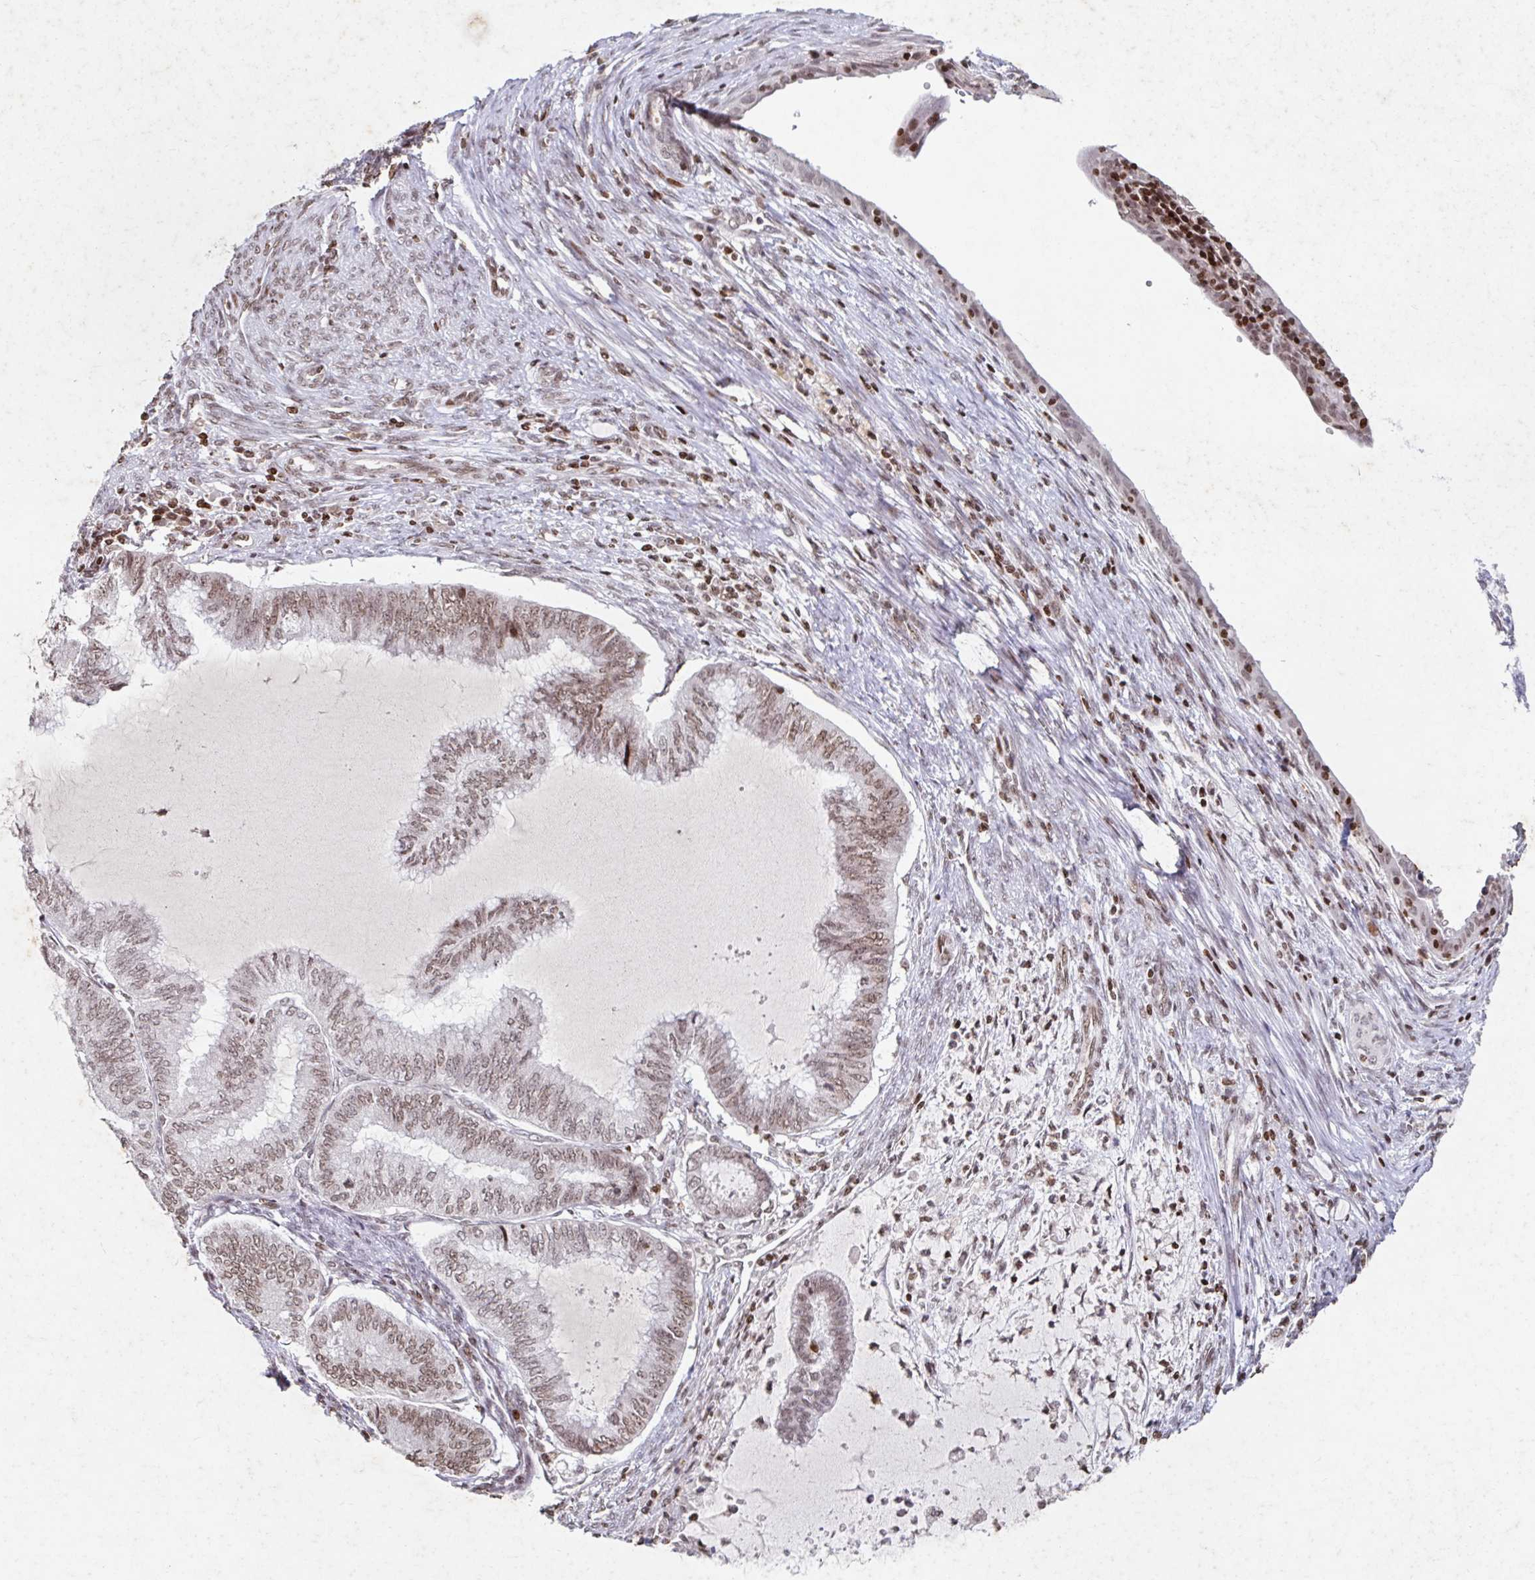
{"staining": {"intensity": "moderate", "quantity": "25%-75%", "location": "nuclear"}, "tissue": "endometrial cancer", "cell_type": "Tumor cells", "image_type": "cancer", "snomed": [{"axis": "morphology", "description": "Adenocarcinoma, NOS"}, {"axis": "topography", "description": "Endometrium"}], "caption": "Tumor cells show medium levels of moderate nuclear staining in about 25%-75% of cells in endometrial cancer (adenocarcinoma).", "gene": "C19orf53", "patient": {"sex": "female", "age": 79}}